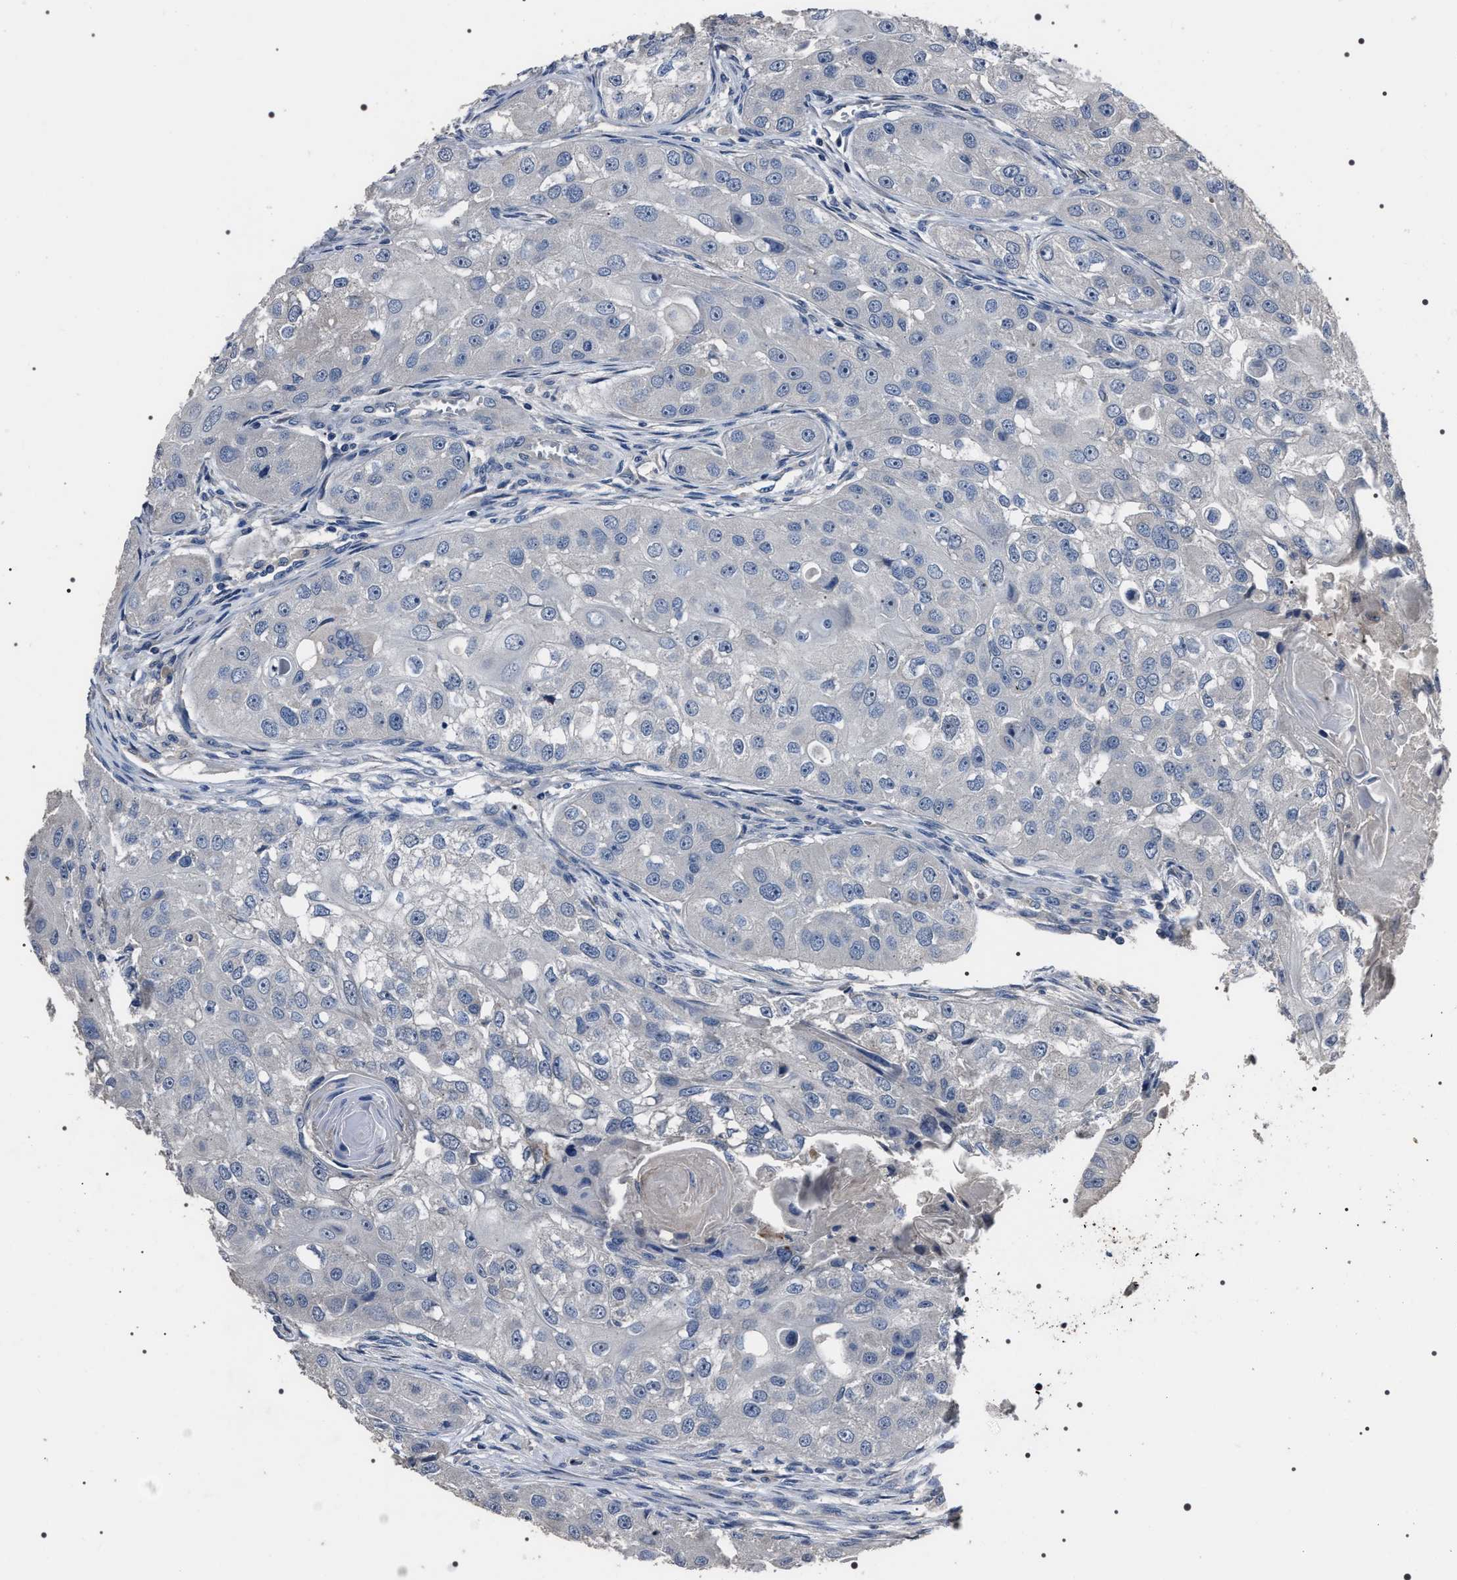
{"staining": {"intensity": "negative", "quantity": "none", "location": "none"}, "tissue": "head and neck cancer", "cell_type": "Tumor cells", "image_type": "cancer", "snomed": [{"axis": "morphology", "description": "Normal tissue, NOS"}, {"axis": "morphology", "description": "Squamous cell carcinoma, NOS"}, {"axis": "topography", "description": "Skeletal muscle"}, {"axis": "topography", "description": "Head-Neck"}], "caption": "There is no significant expression in tumor cells of squamous cell carcinoma (head and neck).", "gene": "TRIM54", "patient": {"sex": "male", "age": 51}}